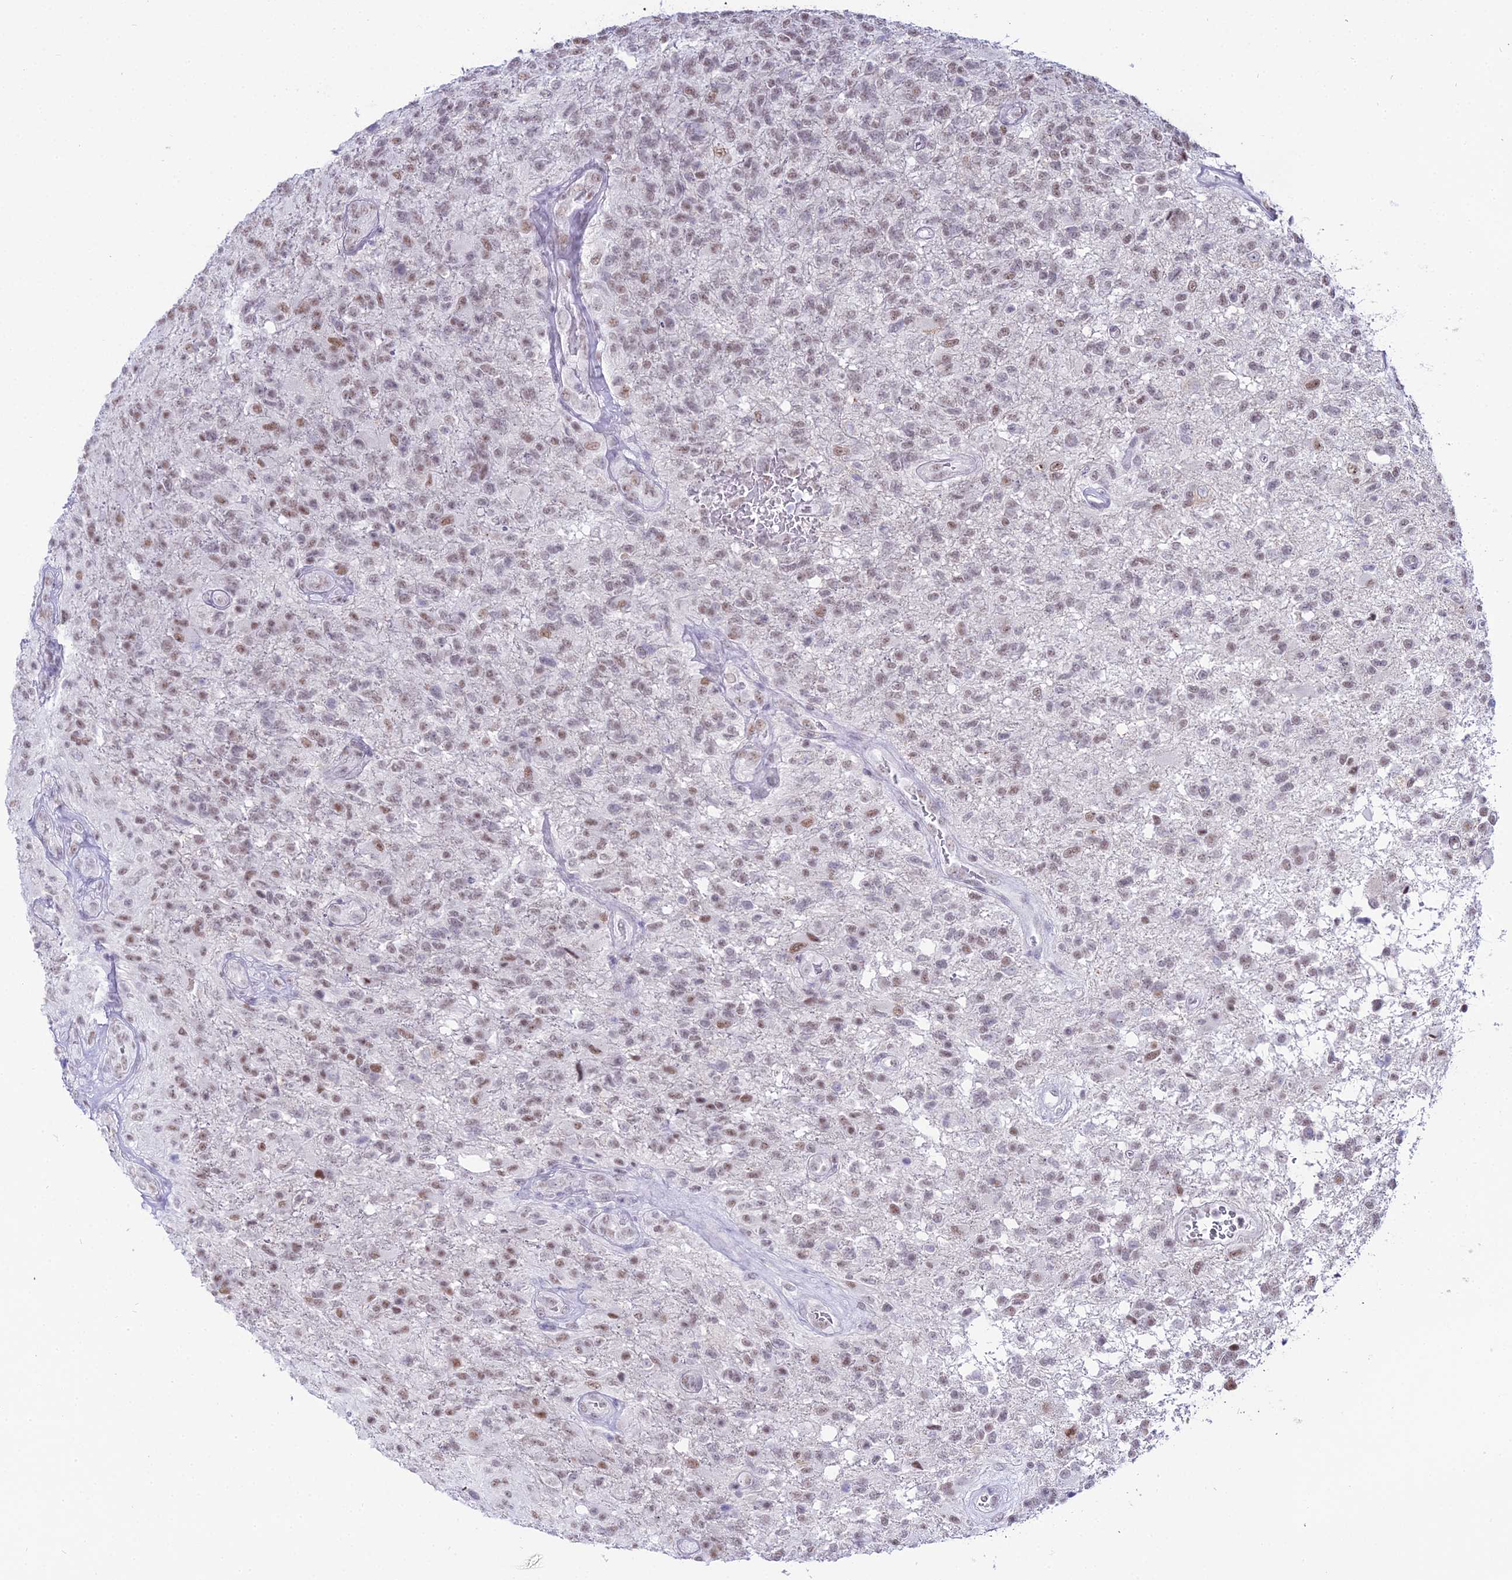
{"staining": {"intensity": "weak", "quantity": "25%-75%", "location": "nuclear"}, "tissue": "glioma", "cell_type": "Tumor cells", "image_type": "cancer", "snomed": [{"axis": "morphology", "description": "Glioma, malignant, High grade"}, {"axis": "topography", "description": "Brain"}], "caption": "Protein staining by IHC demonstrates weak nuclear positivity in approximately 25%-75% of tumor cells in malignant glioma (high-grade). The staining was performed using DAB (3,3'-diaminobenzidine), with brown indicating positive protein expression. Nuclei are stained blue with hematoxylin.", "gene": "RBM12", "patient": {"sex": "male", "age": 56}}